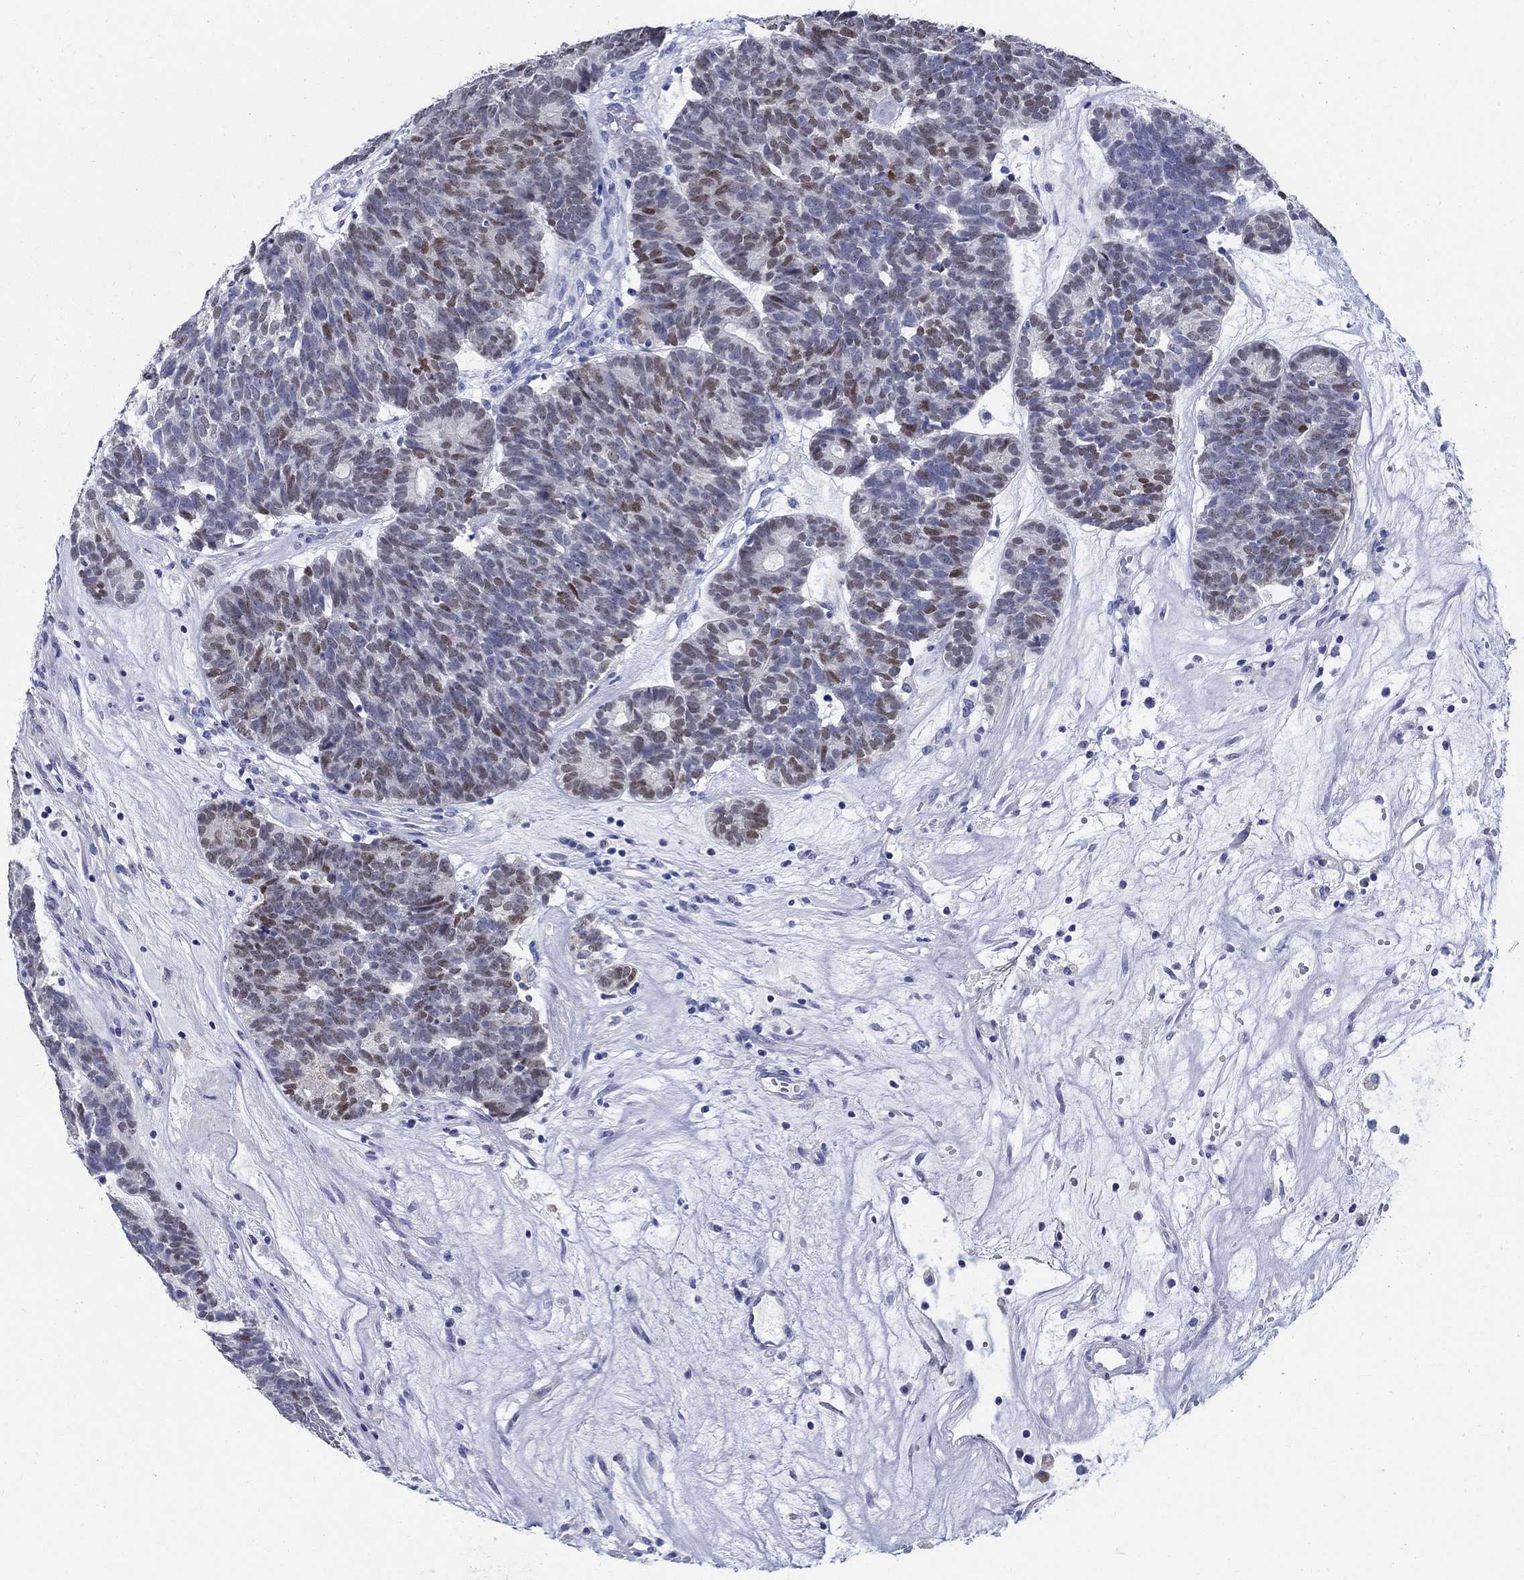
{"staining": {"intensity": "strong", "quantity": "<25%", "location": "nuclear"}, "tissue": "head and neck cancer", "cell_type": "Tumor cells", "image_type": "cancer", "snomed": [{"axis": "morphology", "description": "Adenocarcinoma, NOS"}, {"axis": "topography", "description": "Head-Neck"}], "caption": "Protein positivity by immunohistochemistry shows strong nuclear expression in approximately <25% of tumor cells in head and neck adenocarcinoma.", "gene": "SOX2", "patient": {"sex": "female", "age": 81}}